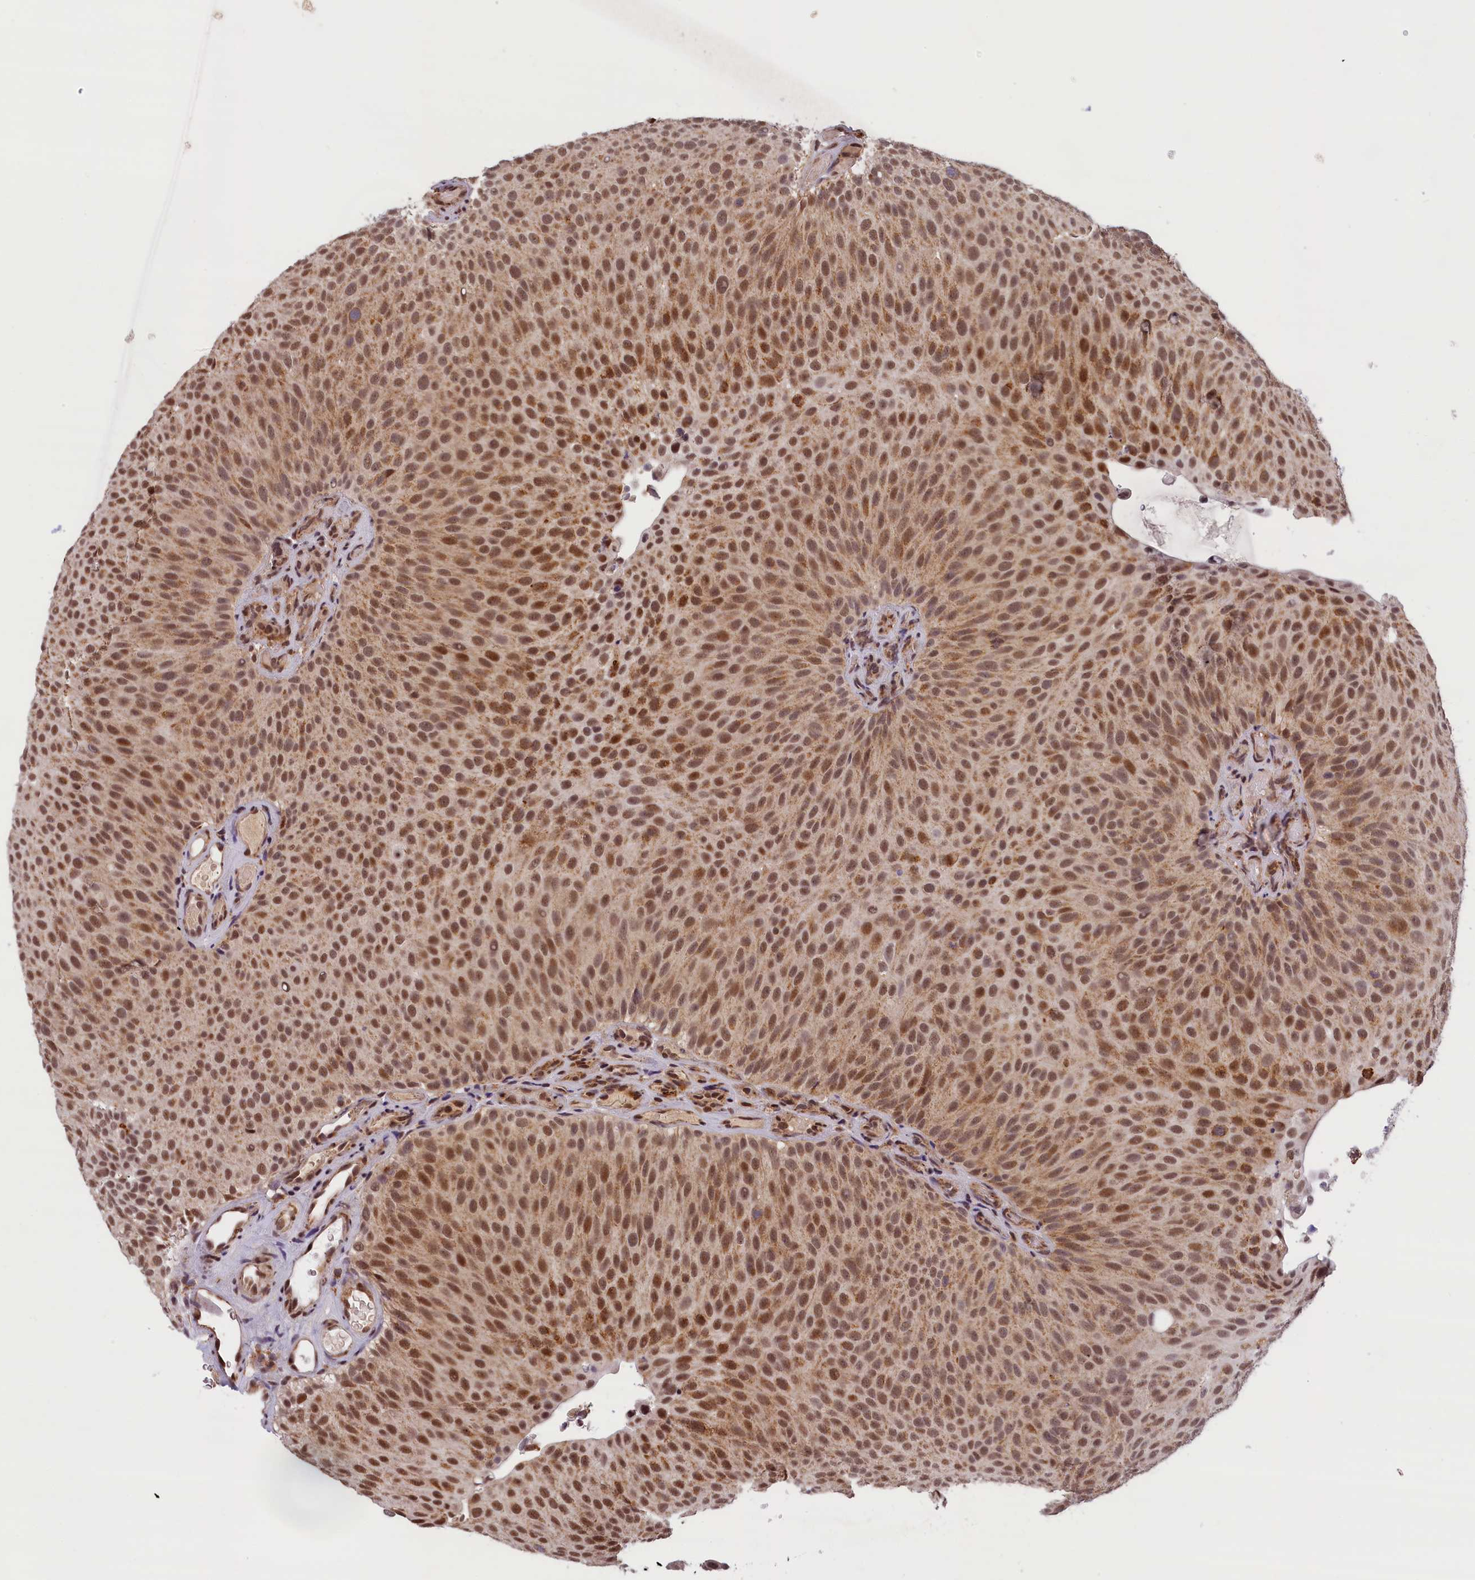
{"staining": {"intensity": "strong", "quantity": ">75%", "location": "nuclear"}, "tissue": "urothelial cancer", "cell_type": "Tumor cells", "image_type": "cancer", "snomed": [{"axis": "morphology", "description": "Urothelial carcinoma, Low grade"}, {"axis": "topography", "description": "Urinary bladder"}], "caption": "Protein expression analysis of human urothelial carcinoma (low-grade) reveals strong nuclear staining in about >75% of tumor cells.", "gene": "KCNK6", "patient": {"sex": "male", "age": 78}}